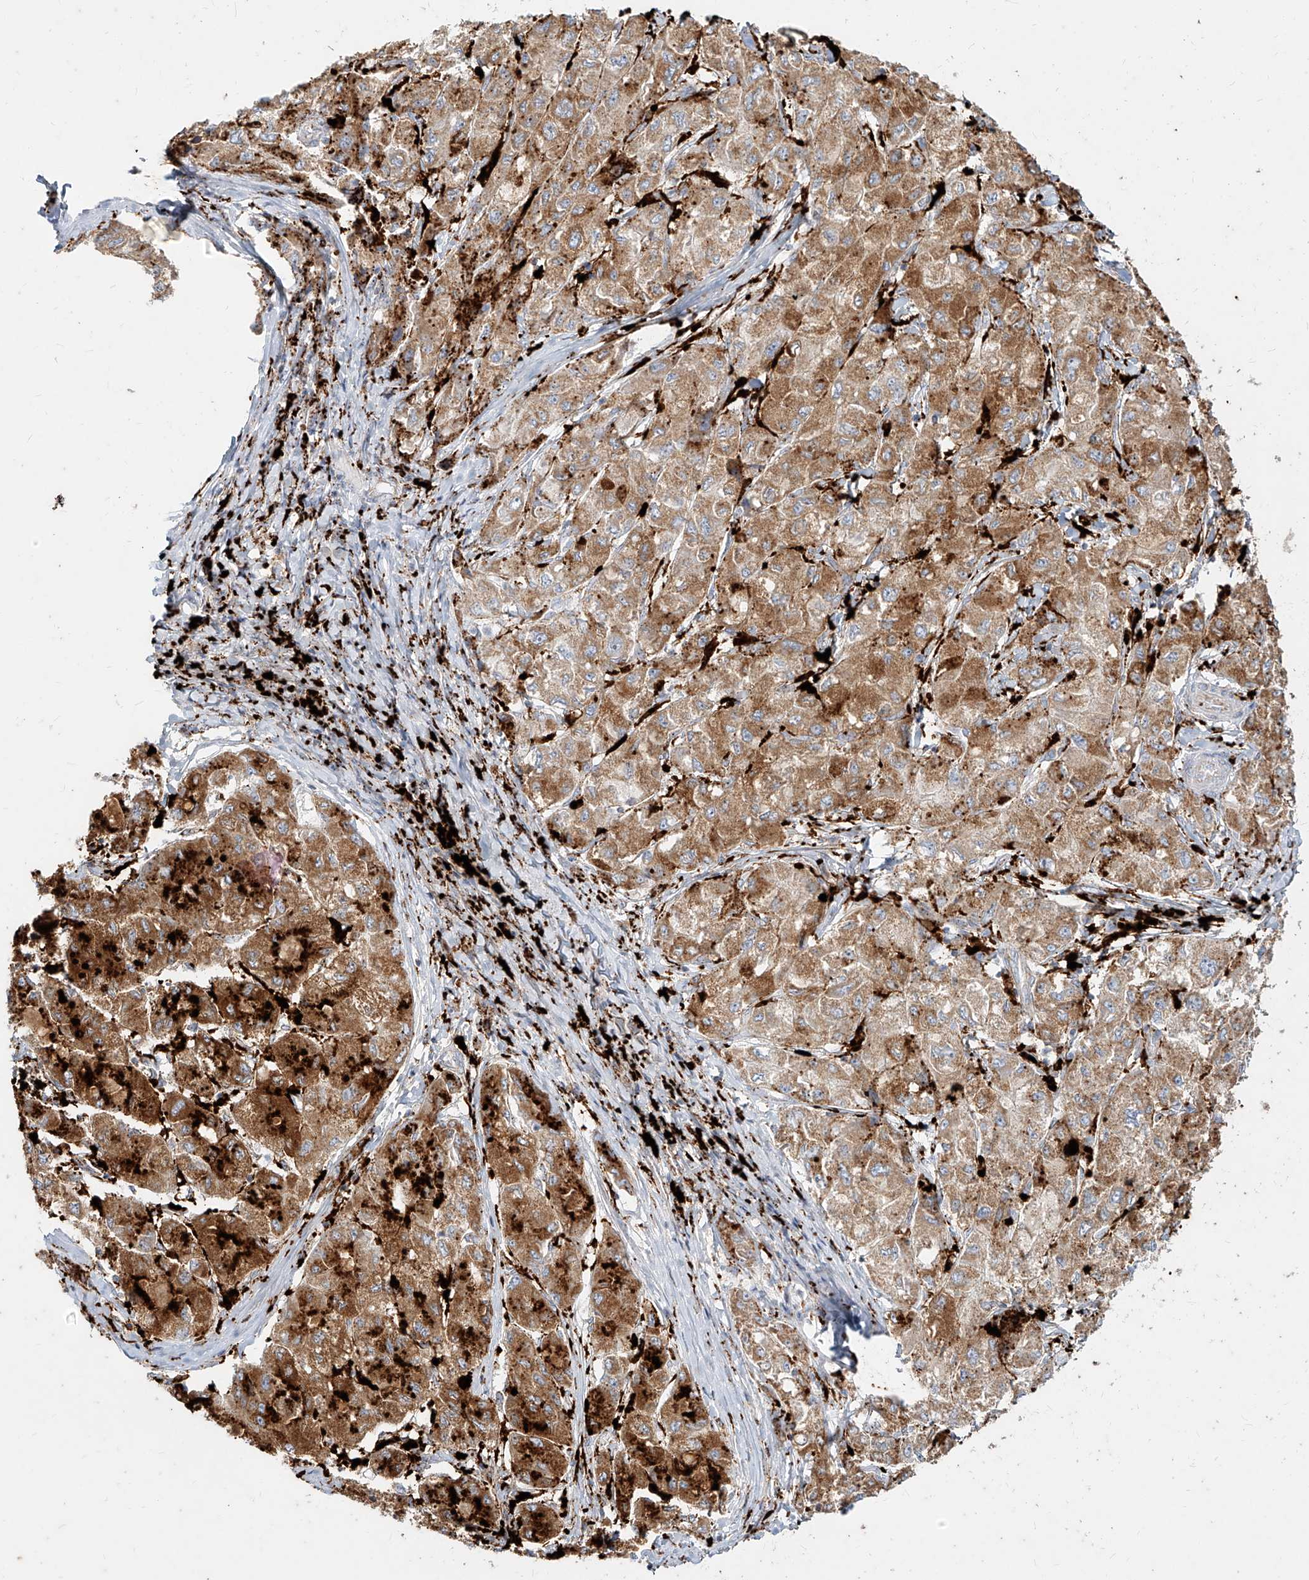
{"staining": {"intensity": "moderate", "quantity": ">75%", "location": "cytoplasmic/membranous"}, "tissue": "liver cancer", "cell_type": "Tumor cells", "image_type": "cancer", "snomed": [{"axis": "morphology", "description": "Carcinoma, Hepatocellular, NOS"}, {"axis": "topography", "description": "Liver"}], "caption": "Hepatocellular carcinoma (liver) stained with a brown dye exhibits moderate cytoplasmic/membranous positive expression in approximately >75% of tumor cells.", "gene": "MTX2", "patient": {"sex": "male", "age": 80}}